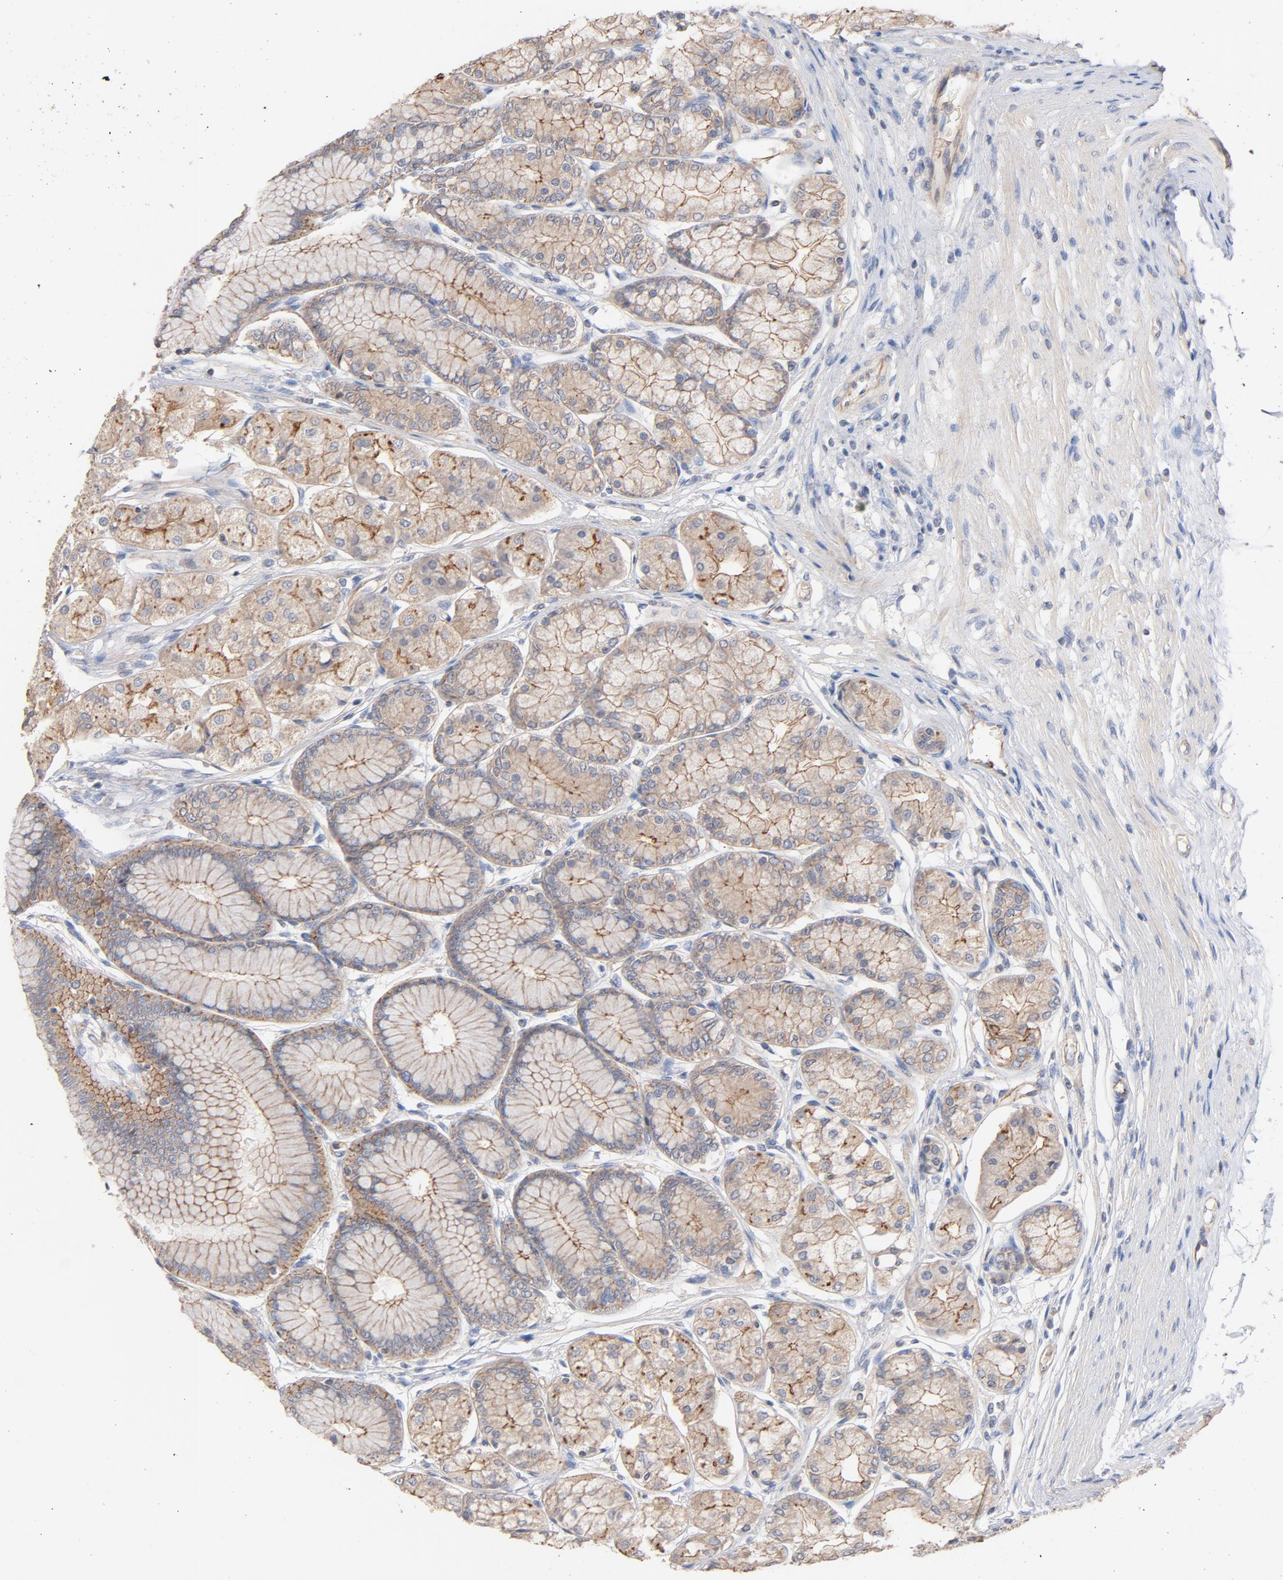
{"staining": {"intensity": "moderate", "quantity": ">75%", "location": "cytoplasmic/membranous"}, "tissue": "stomach", "cell_type": "Glandular cells", "image_type": "normal", "snomed": [{"axis": "morphology", "description": "Normal tissue, NOS"}, {"axis": "morphology", "description": "Adenocarcinoma, NOS"}, {"axis": "topography", "description": "Stomach"}, {"axis": "topography", "description": "Stomach, lower"}], "caption": "Approximately >75% of glandular cells in normal stomach display moderate cytoplasmic/membranous protein expression as visualized by brown immunohistochemical staining.", "gene": "STRN3", "patient": {"sex": "female", "age": 65}}